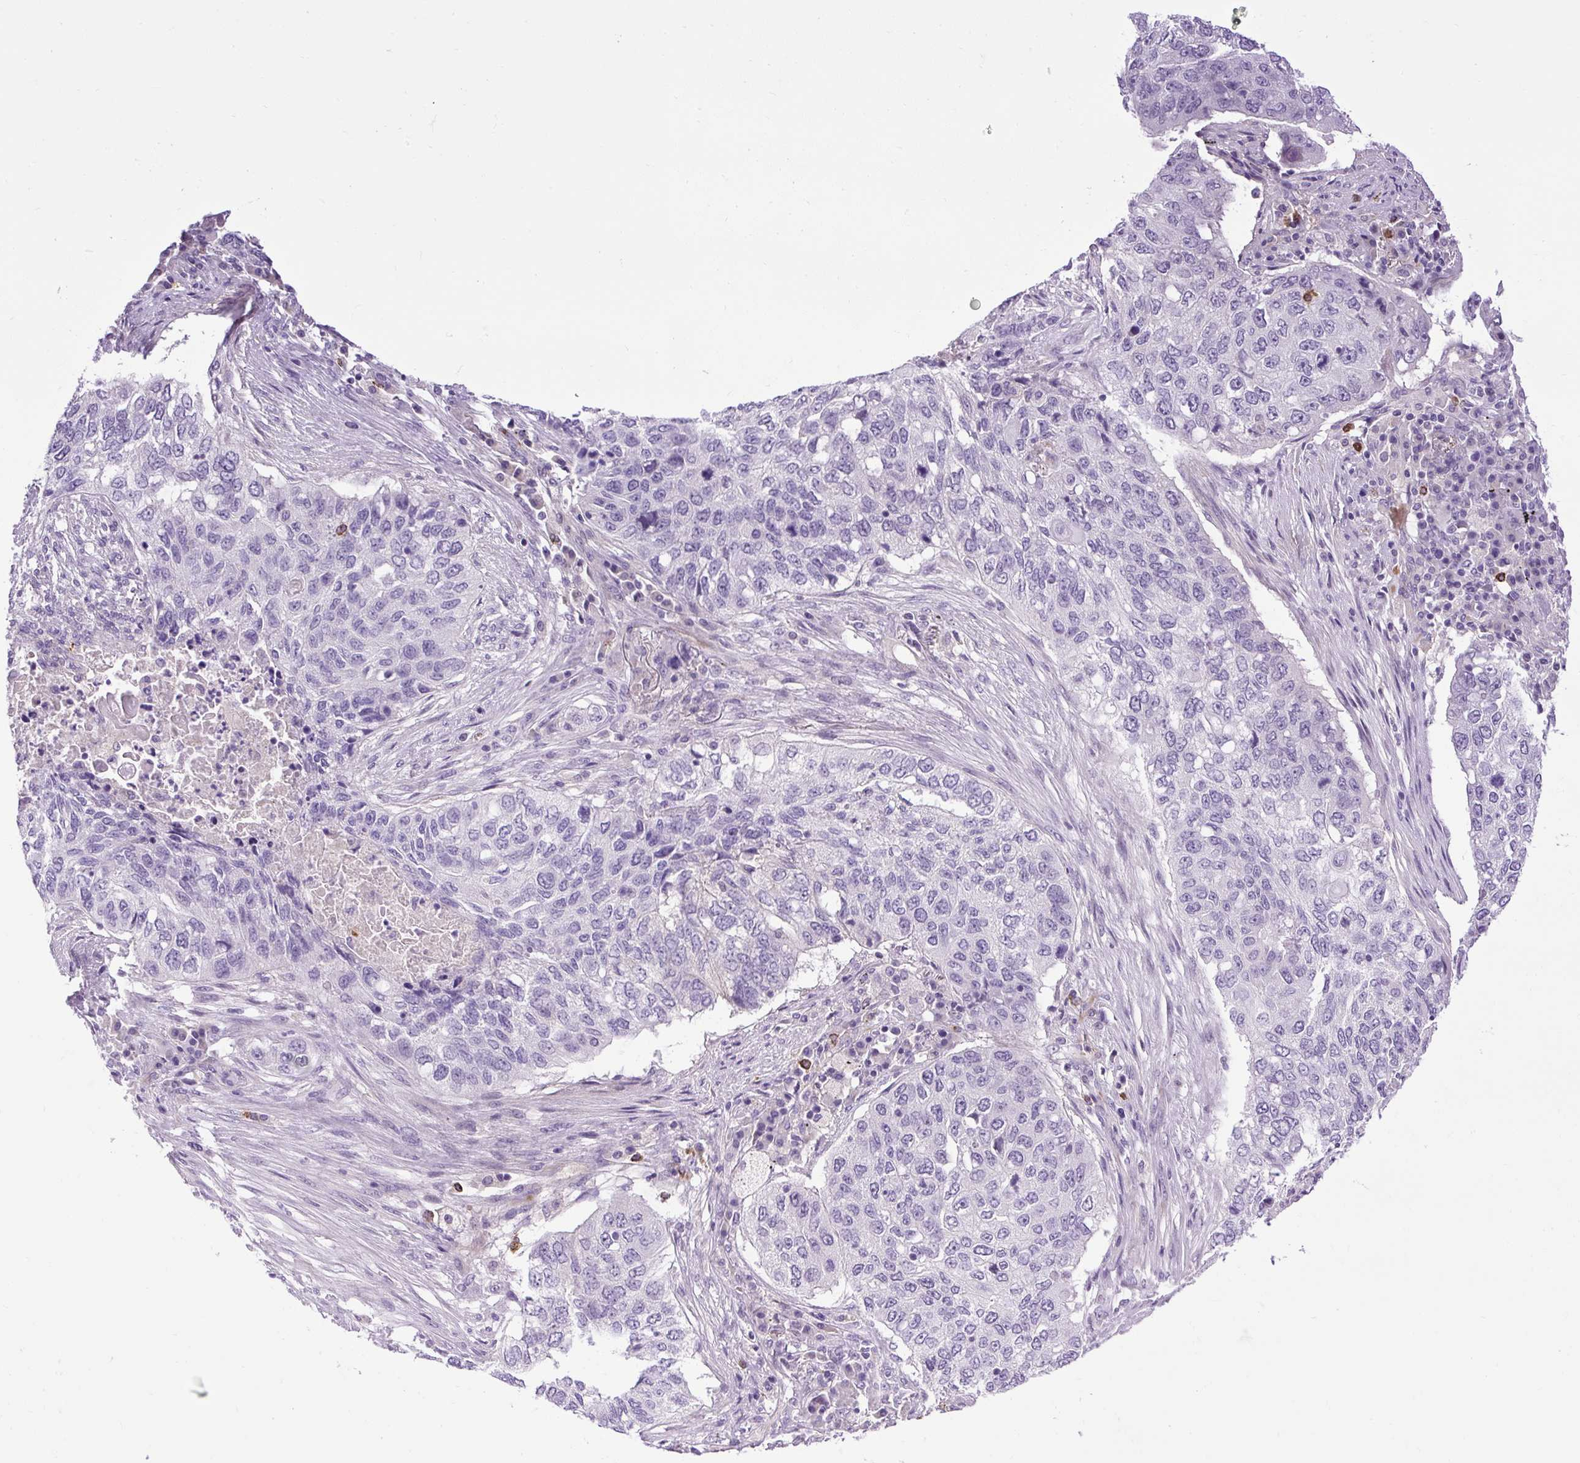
{"staining": {"intensity": "negative", "quantity": "none", "location": "none"}, "tissue": "lung cancer", "cell_type": "Tumor cells", "image_type": "cancer", "snomed": [{"axis": "morphology", "description": "Squamous cell carcinoma, NOS"}, {"axis": "topography", "description": "Lung"}], "caption": "This micrograph is of lung cancer (squamous cell carcinoma) stained with immunohistochemistry to label a protein in brown with the nuclei are counter-stained blue. There is no staining in tumor cells. (Stains: DAB IHC with hematoxylin counter stain, Microscopy: brightfield microscopy at high magnification).", "gene": "VWA7", "patient": {"sex": "female", "age": 63}}